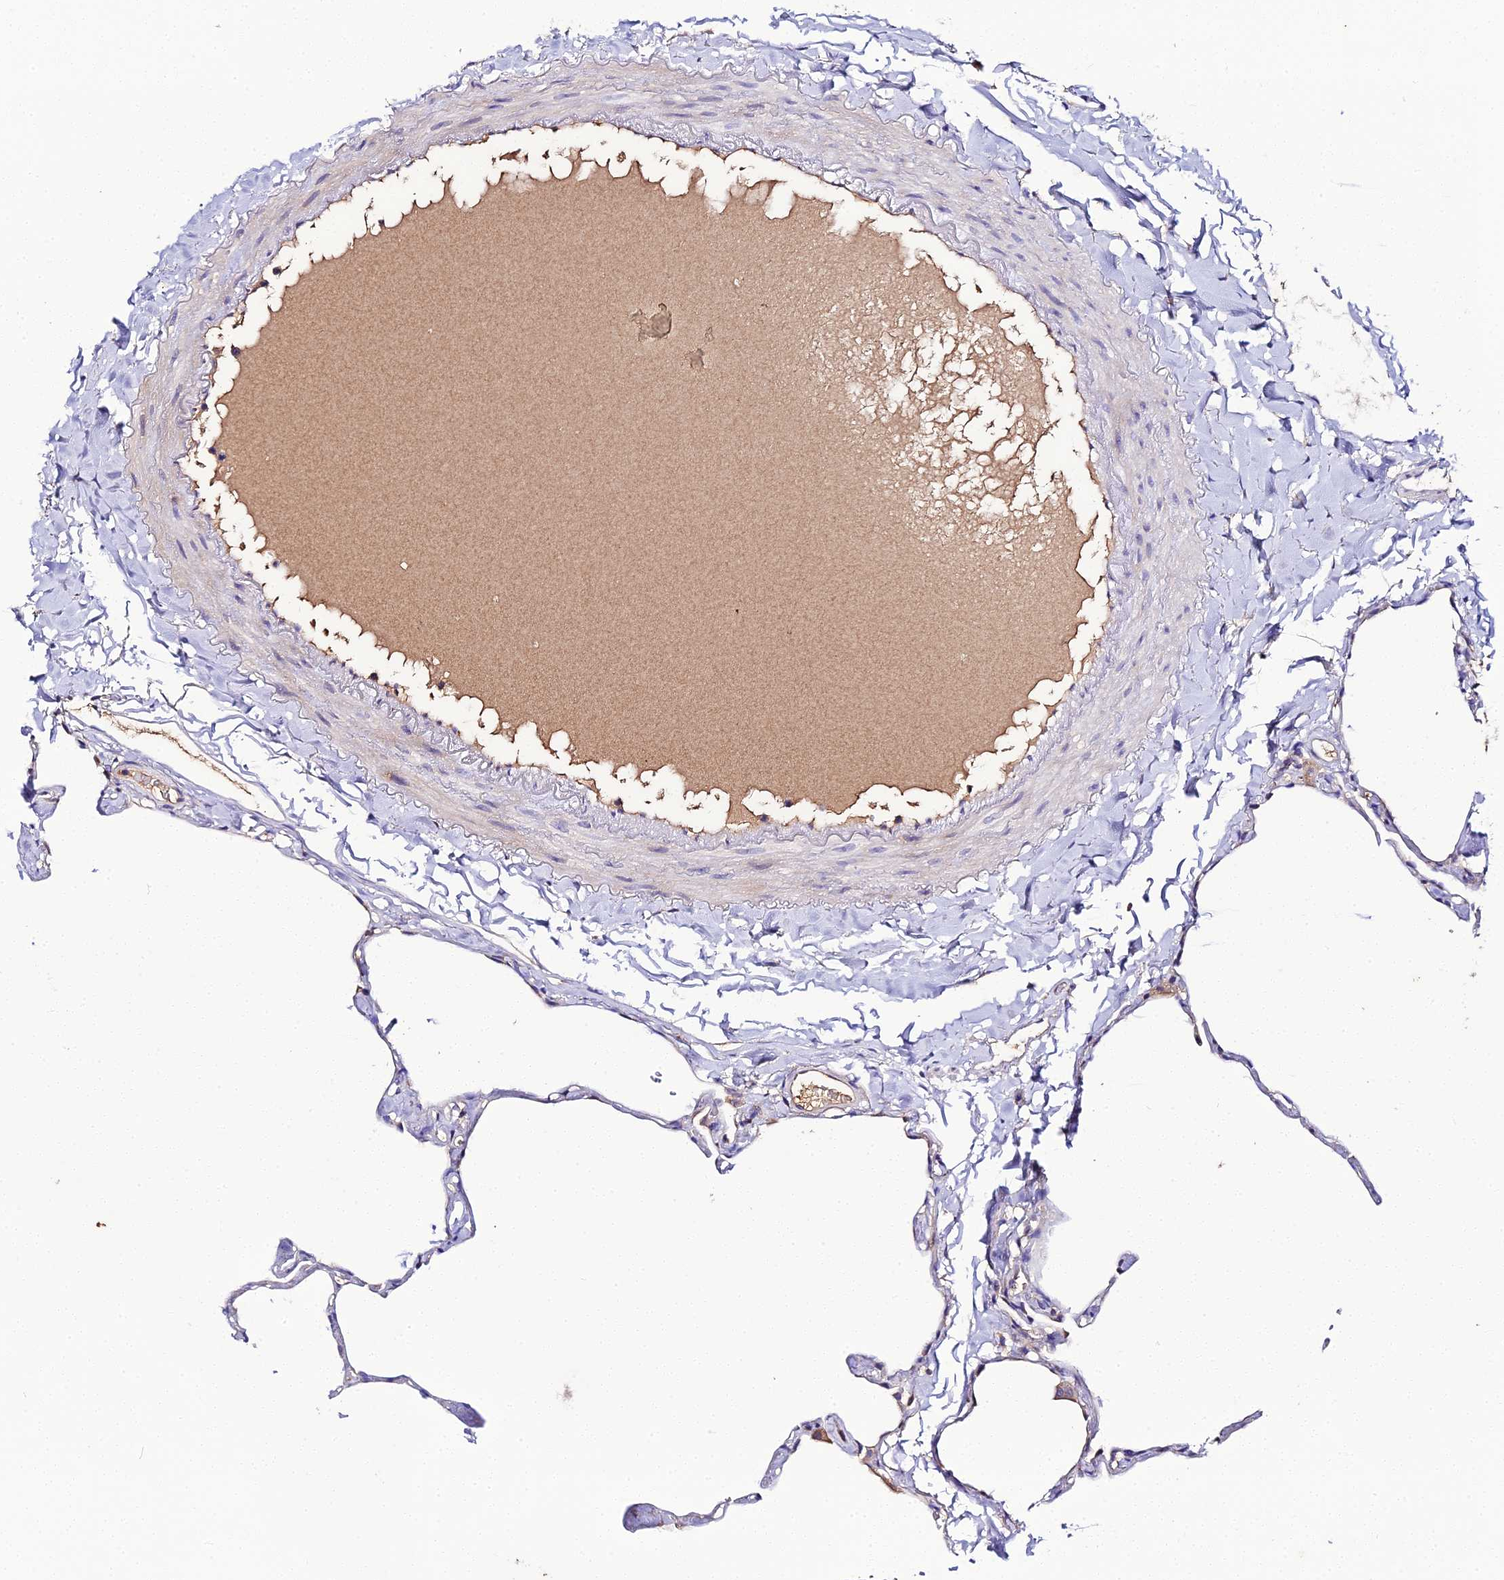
{"staining": {"intensity": "negative", "quantity": "none", "location": "none"}, "tissue": "lung", "cell_type": "Alveolar cells", "image_type": "normal", "snomed": [{"axis": "morphology", "description": "Normal tissue, NOS"}, {"axis": "topography", "description": "Lung"}], "caption": "This is a histopathology image of immunohistochemistry (IHC) staining of unremarkable lung, which shows no positivity in alveolar cells.", "gene": "SCX", "patient": {"sex": "male", "age": 65}}